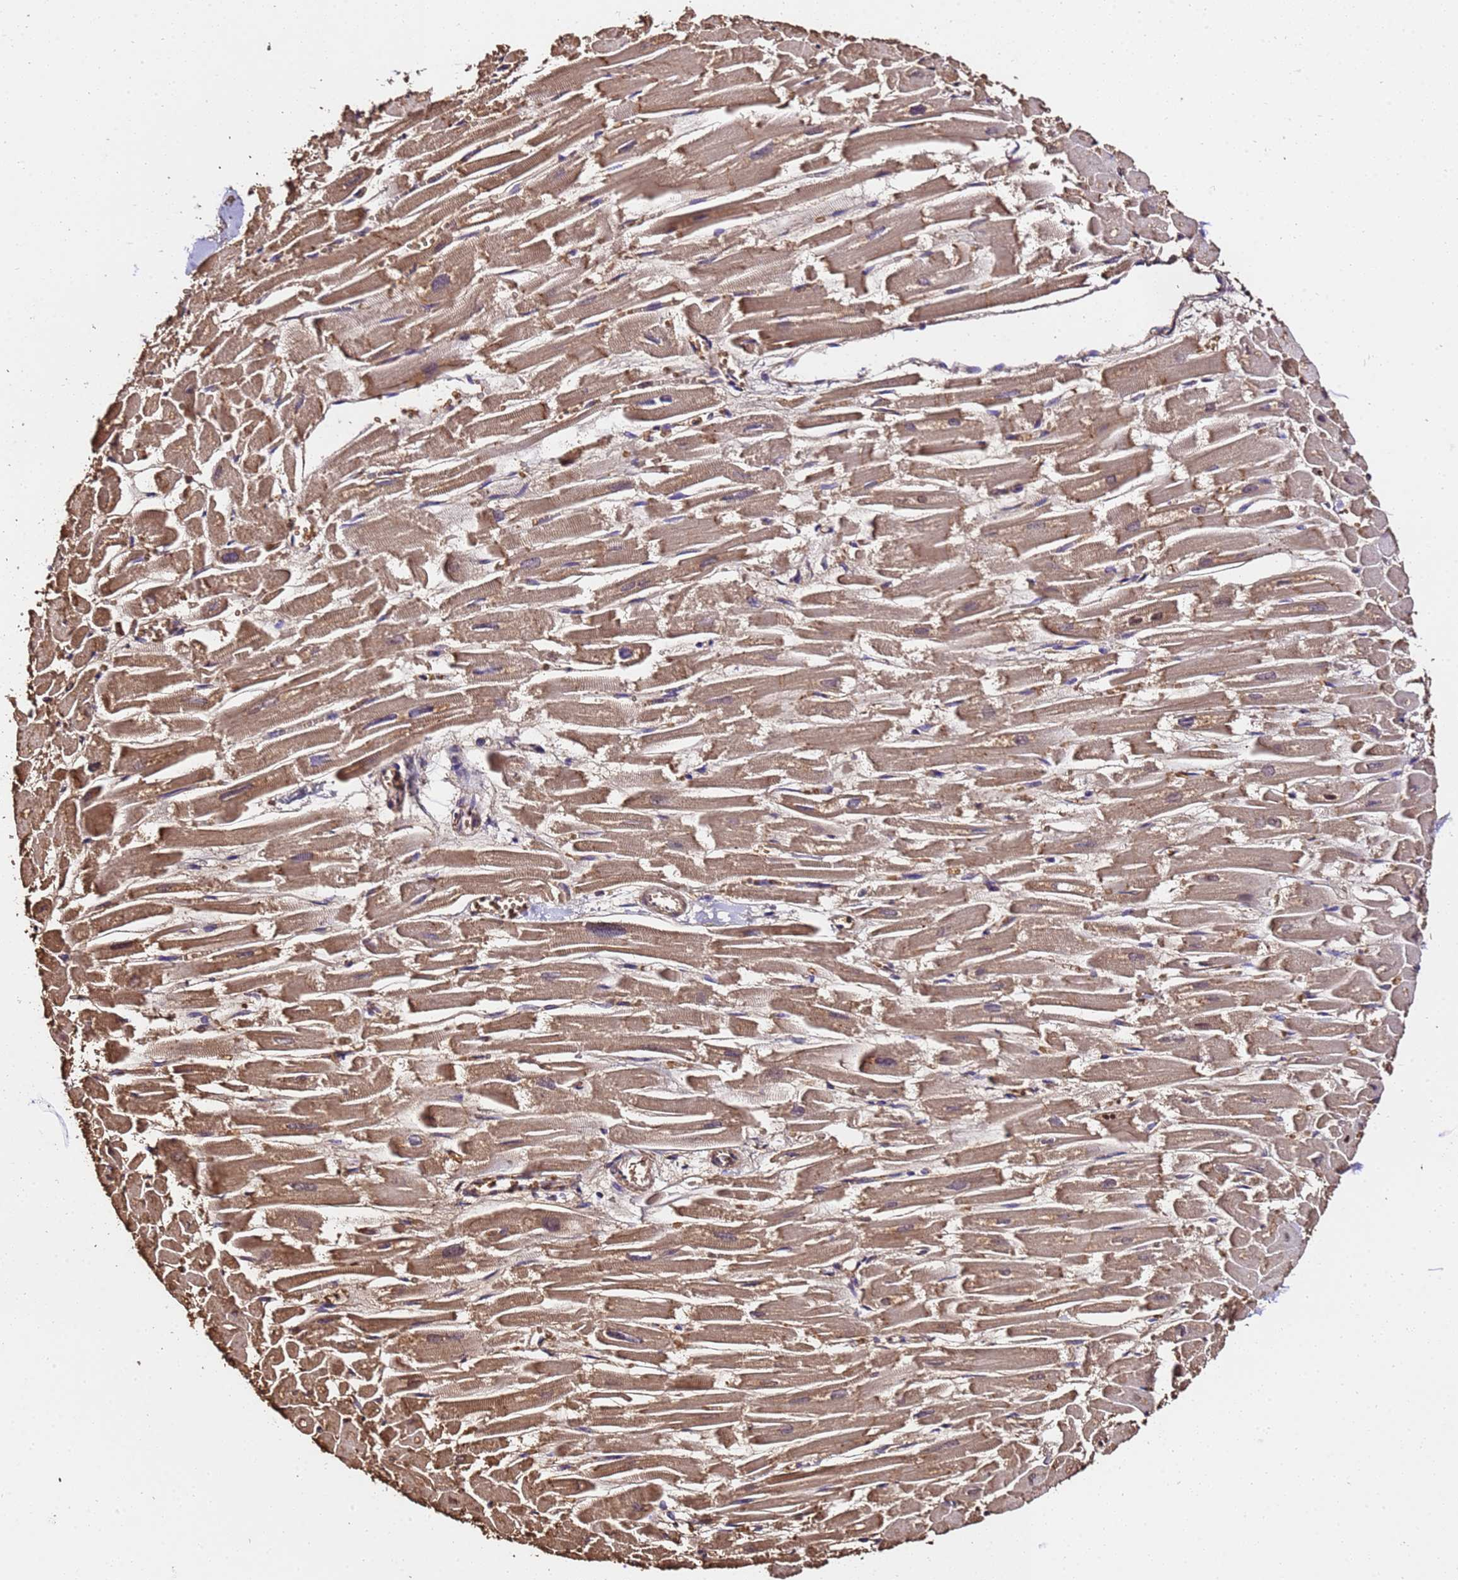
{"staining": {"intensity": "moderate", "quantity": ">75%", "location": "cytoplasmic/membranous"}, "tissue": "heart muscle", "cell_type": "Cardiomyocytes", "image_type": "normal", "snomed": [{"axis": "morphology", "description": "Normal tissue, NOS"}, {"axis": "topography", "description": "Heart"}], "caption": "Heart muscle stained with DAB immunohistochemistry reveals medium levels of moderate cytoplasmic/membranous expression in approximately >75% of cardiomyocytes. The protein of interest is stained brown, and the nuclei are stained in blue (DAB IHC with brightfield microscopy, high magnification).", "gene": "LRRIQ1", "patient": {"sex": "male", "age": 54}}